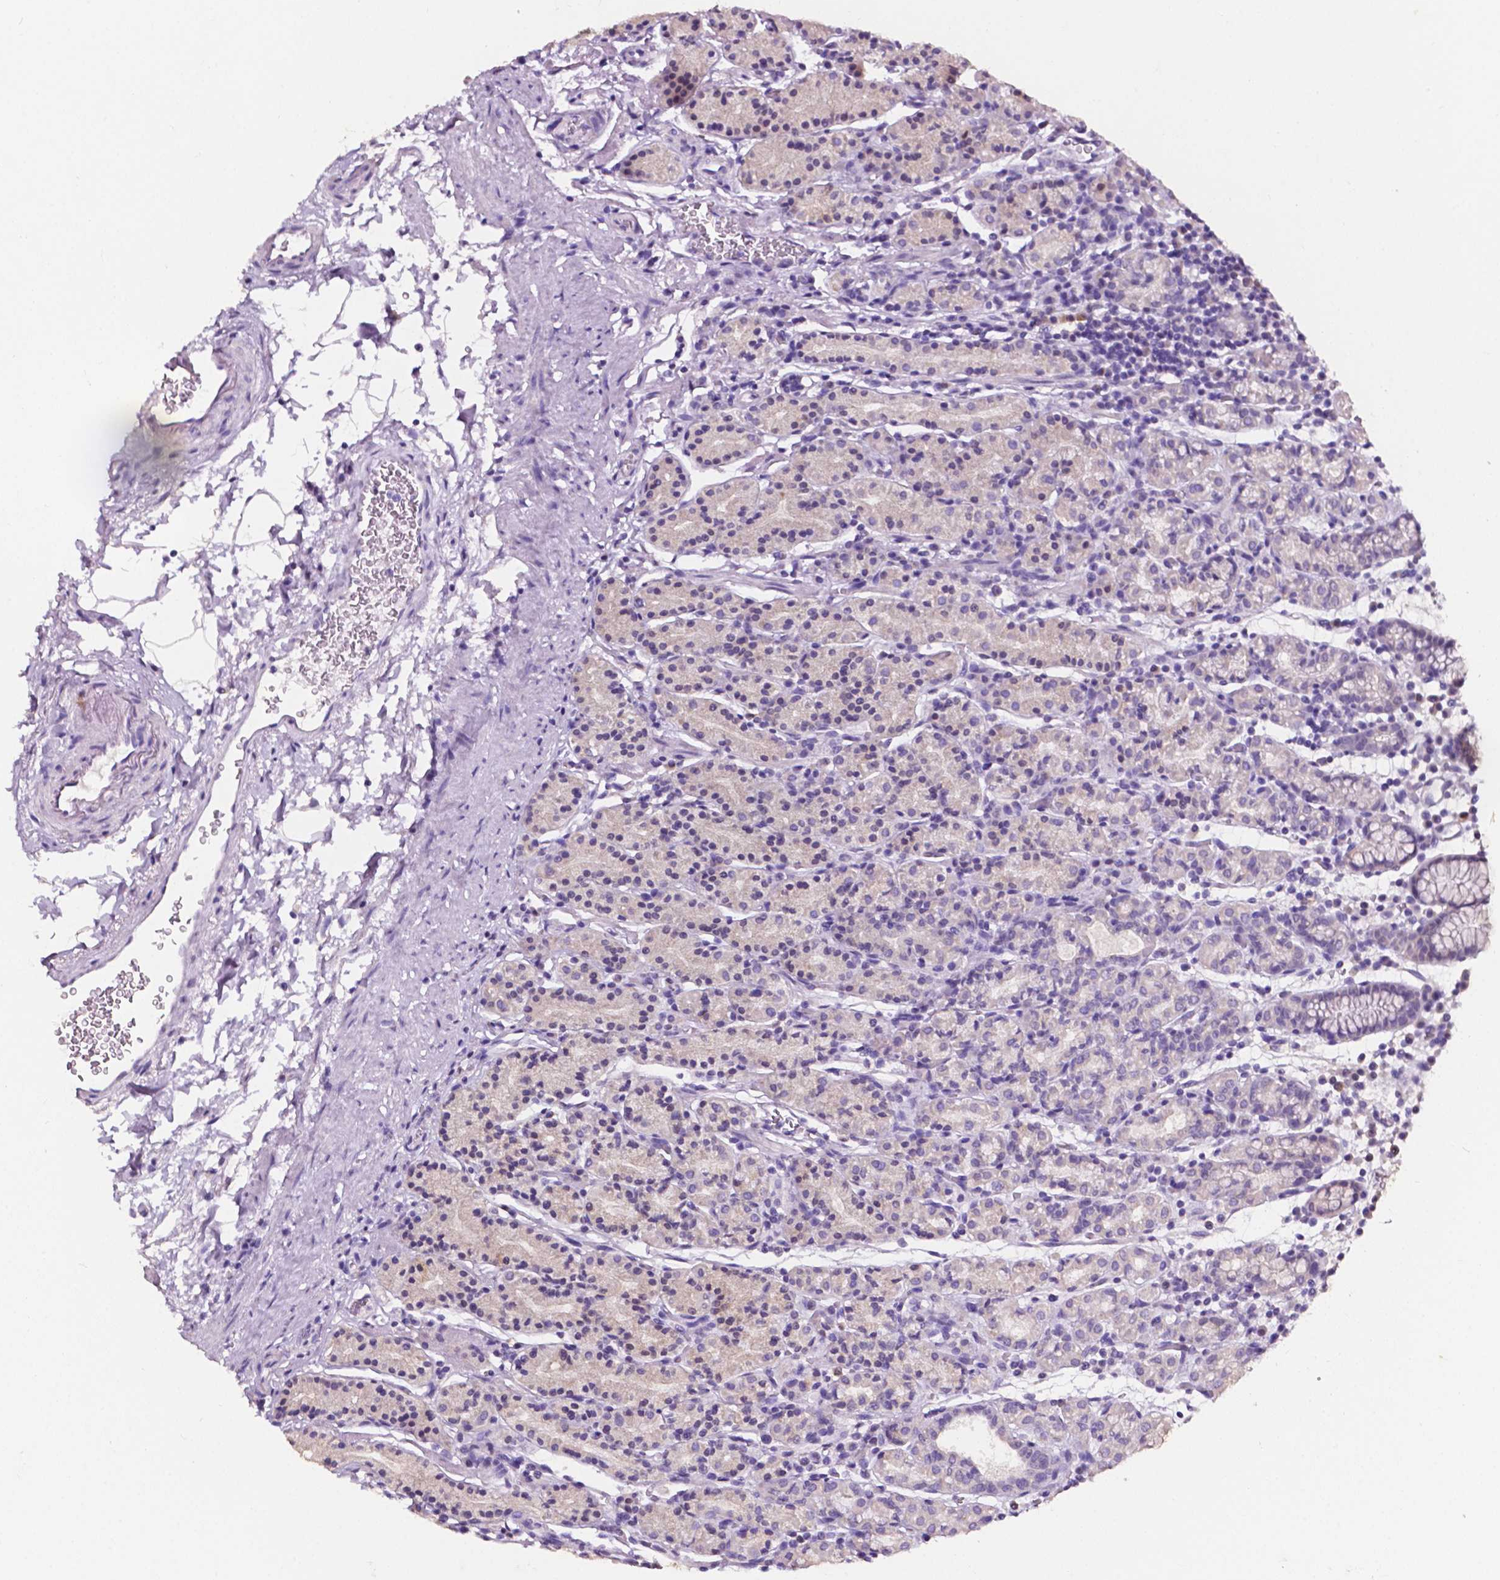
{"staining": {"intensity": "negative", "quantity": "none", "location": "none"}, "tissue": "stomach", "cell_type": "Glandular cells", "image_type": "normal", "snomed": [{"axis": "morphology", "description": "Normal tissue, NOS"}, {"axis": "topography", "description": "Stomach, upper"}, {"axis": "topography", "description": "Stomach"}], "caption": "IHC histopathology image of normal human stomach stained for a protein (brown), which exhibits no positivity in glandular cells. (Brightfield microscopy of DAB (3,3'-diaminobenzidine) IHC at high magnification).", "gene": "PSAT1", "patient": {"sex": "male", "age": 62}}